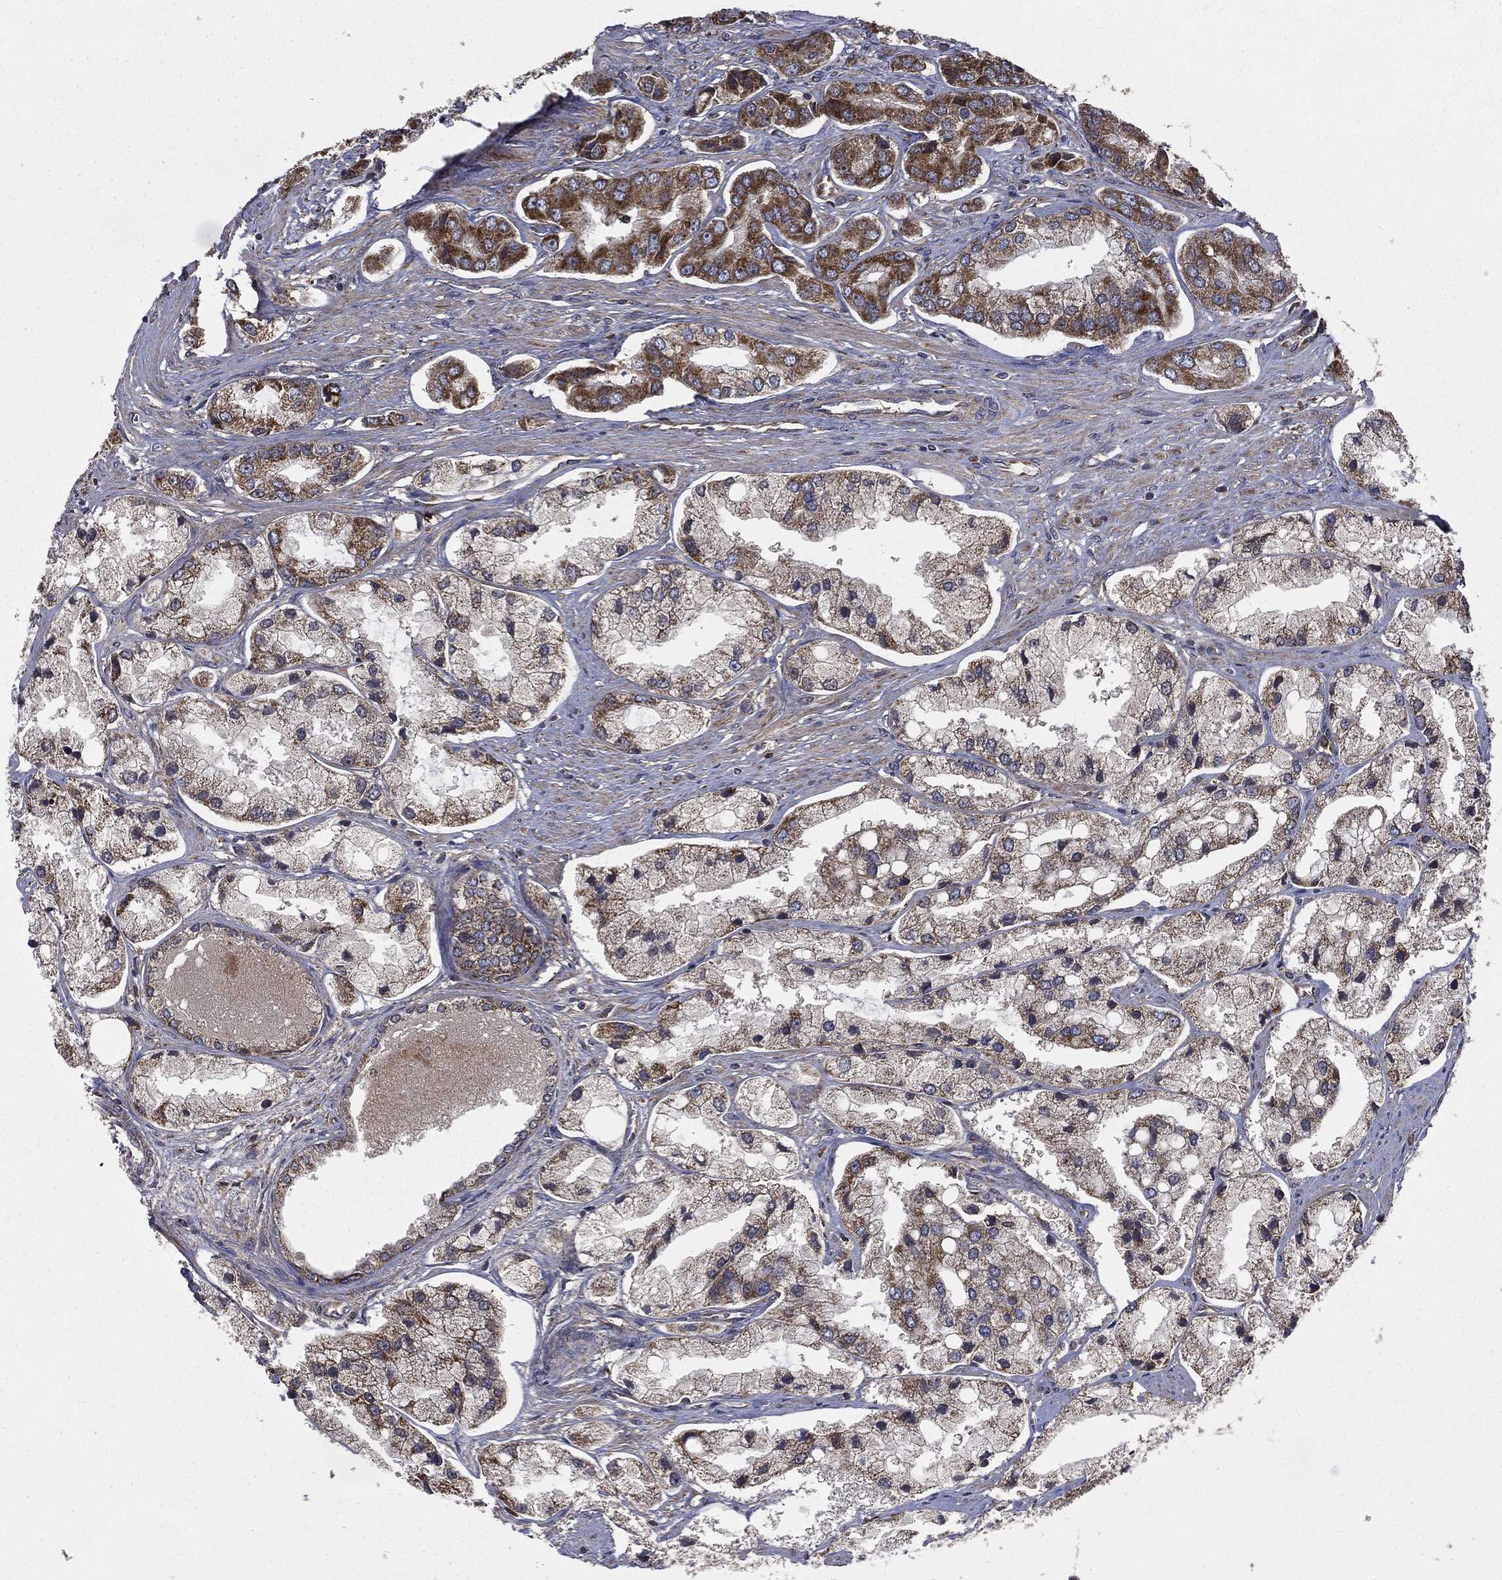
{"staining": {"intensity": "strong", "quantity": "<25%", "location": "cytoplasmic/membranous"}, "tissue": "prostate cancer", "cell_type": "Tumor cells", "image_type": "cancer", "snomed": [{"axis": "morphology", "description": "Adenocarcinoma, Low grade"}, {"axis": "topography", "description": "Prostate"}], "caption": "DAB (3,3'-diaminobenzidine) immunohistochemical staining of human prostate cancer reveals strong cytoplasmic/membranous protein positivity in approximately <25% of tumor cells.", "gene": "MAPK6", "patient": {"sex": "male", "age": 69}}